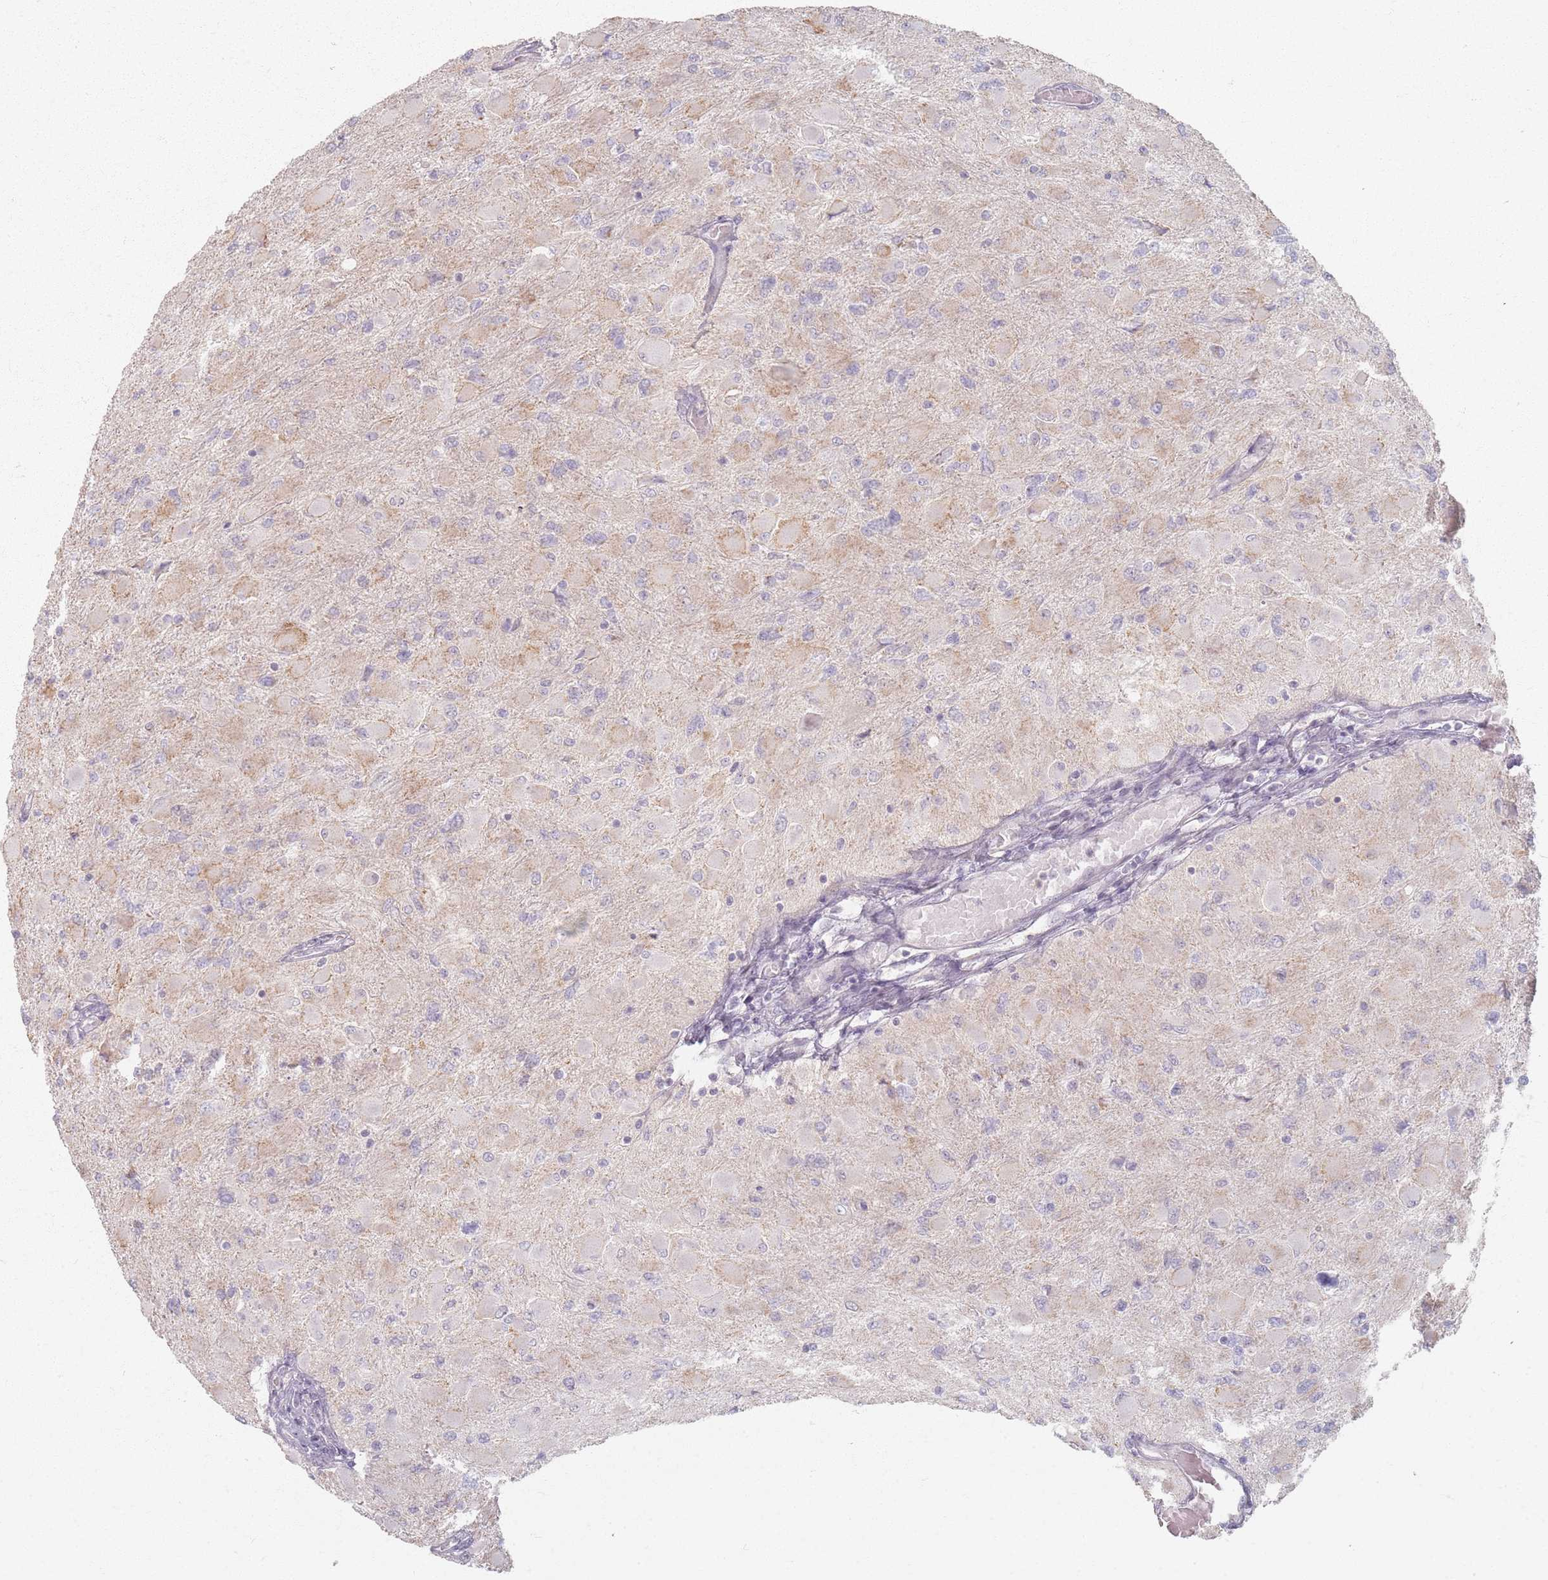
{"staining": {"intensity": "weak", "quantity": "<25%", "location": "cytoplasmic/membranous"}, "tissue": "glioma", "cell_type": "Tumor cells", "image_type": "cancer", "snomed": [{"axis": "morphology", "description": "Glioma, malignant, High grade"}, {"axis": "topography", "description": "Cerebral cortex"}], "caption": "Immunohistochemistry (IHC) of glioma exhibits no expression in tumor cells.", "gene": "PKD2L2", "patient": {"sex": "female", "age": 36}}